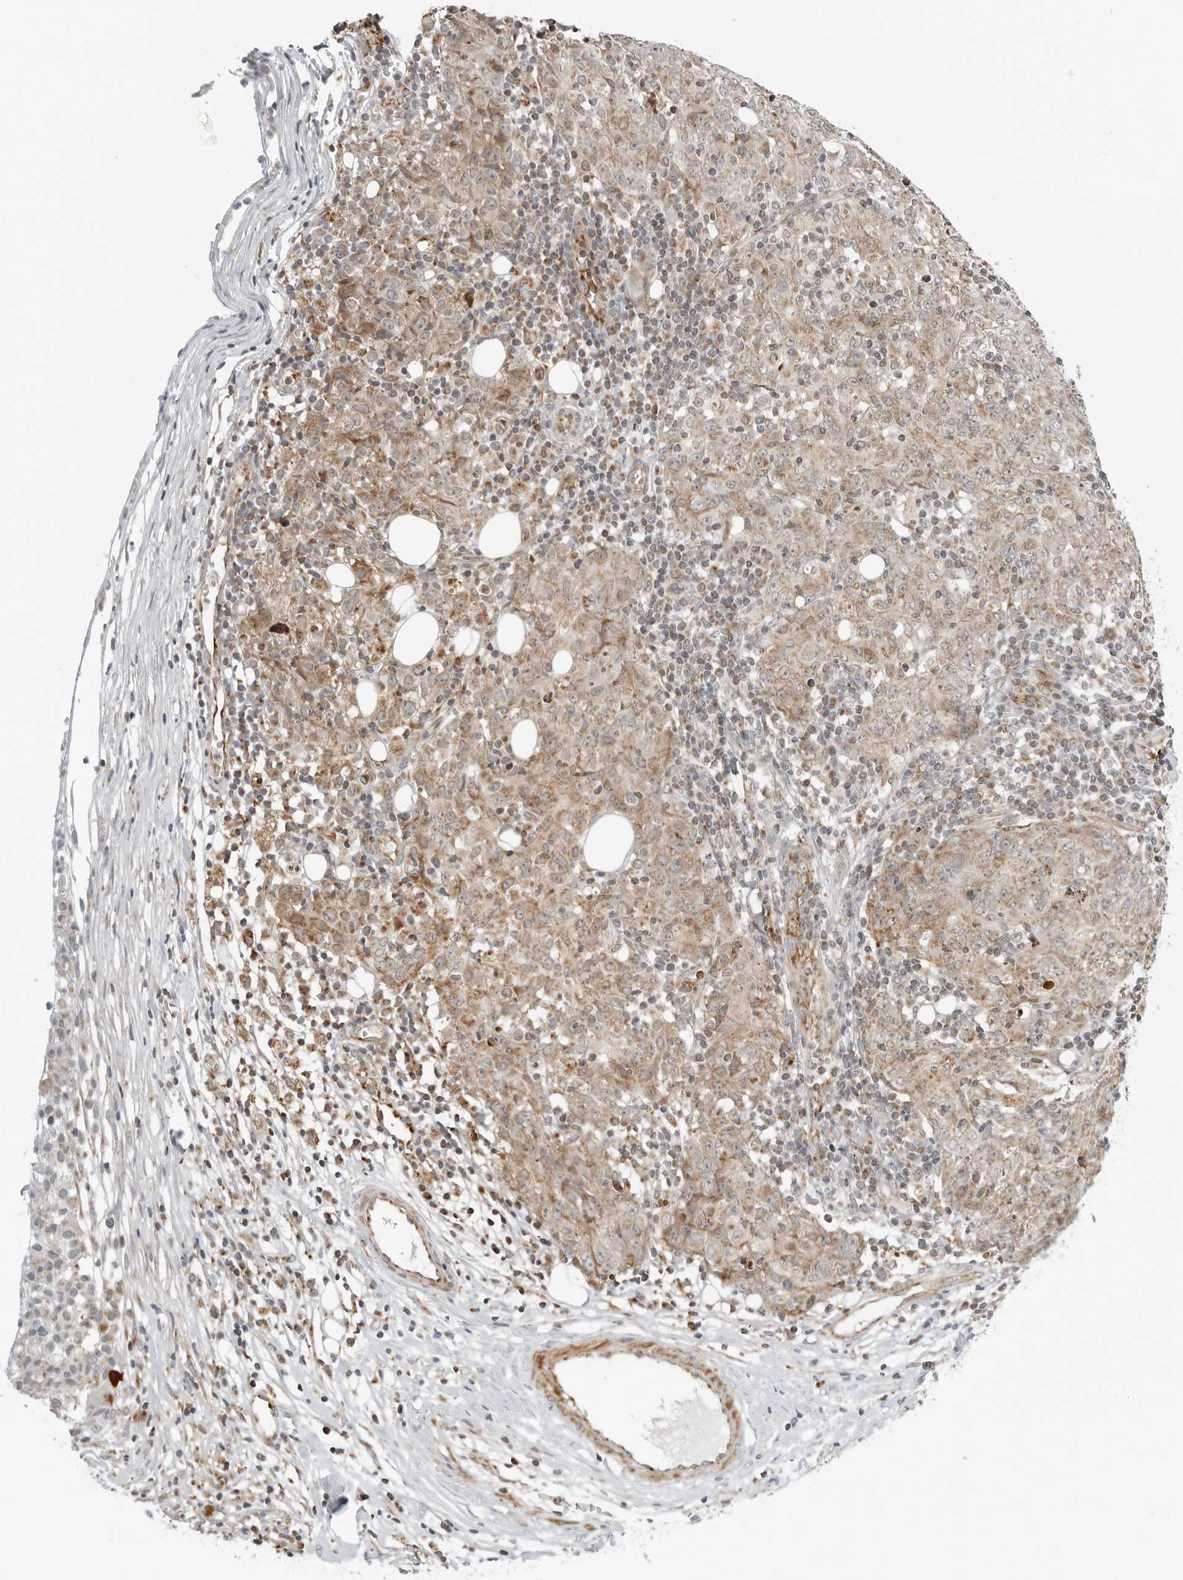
{"staining": {"intensity": "weak", "quantity": ">75%", "location": "cytoplasmic/membranous"}, "tissue": "ovarian cancer", "cell_type": "Tumor cells", "image_type": "cancer", "snomed": [{"axis": "morphology", "description": "Carcinoma, endometroid"}, {"axis": "topography", "description": "Ovary"}], "caption": "This is an image of immunohistochemistry (IHC) staining of ovarian endometroid carcinoma, which shows weak staining in the cytoplasmic/membranous of tumor cells.", "gene": "PEX2", "patient": {"sex": "female", "age": 42}}